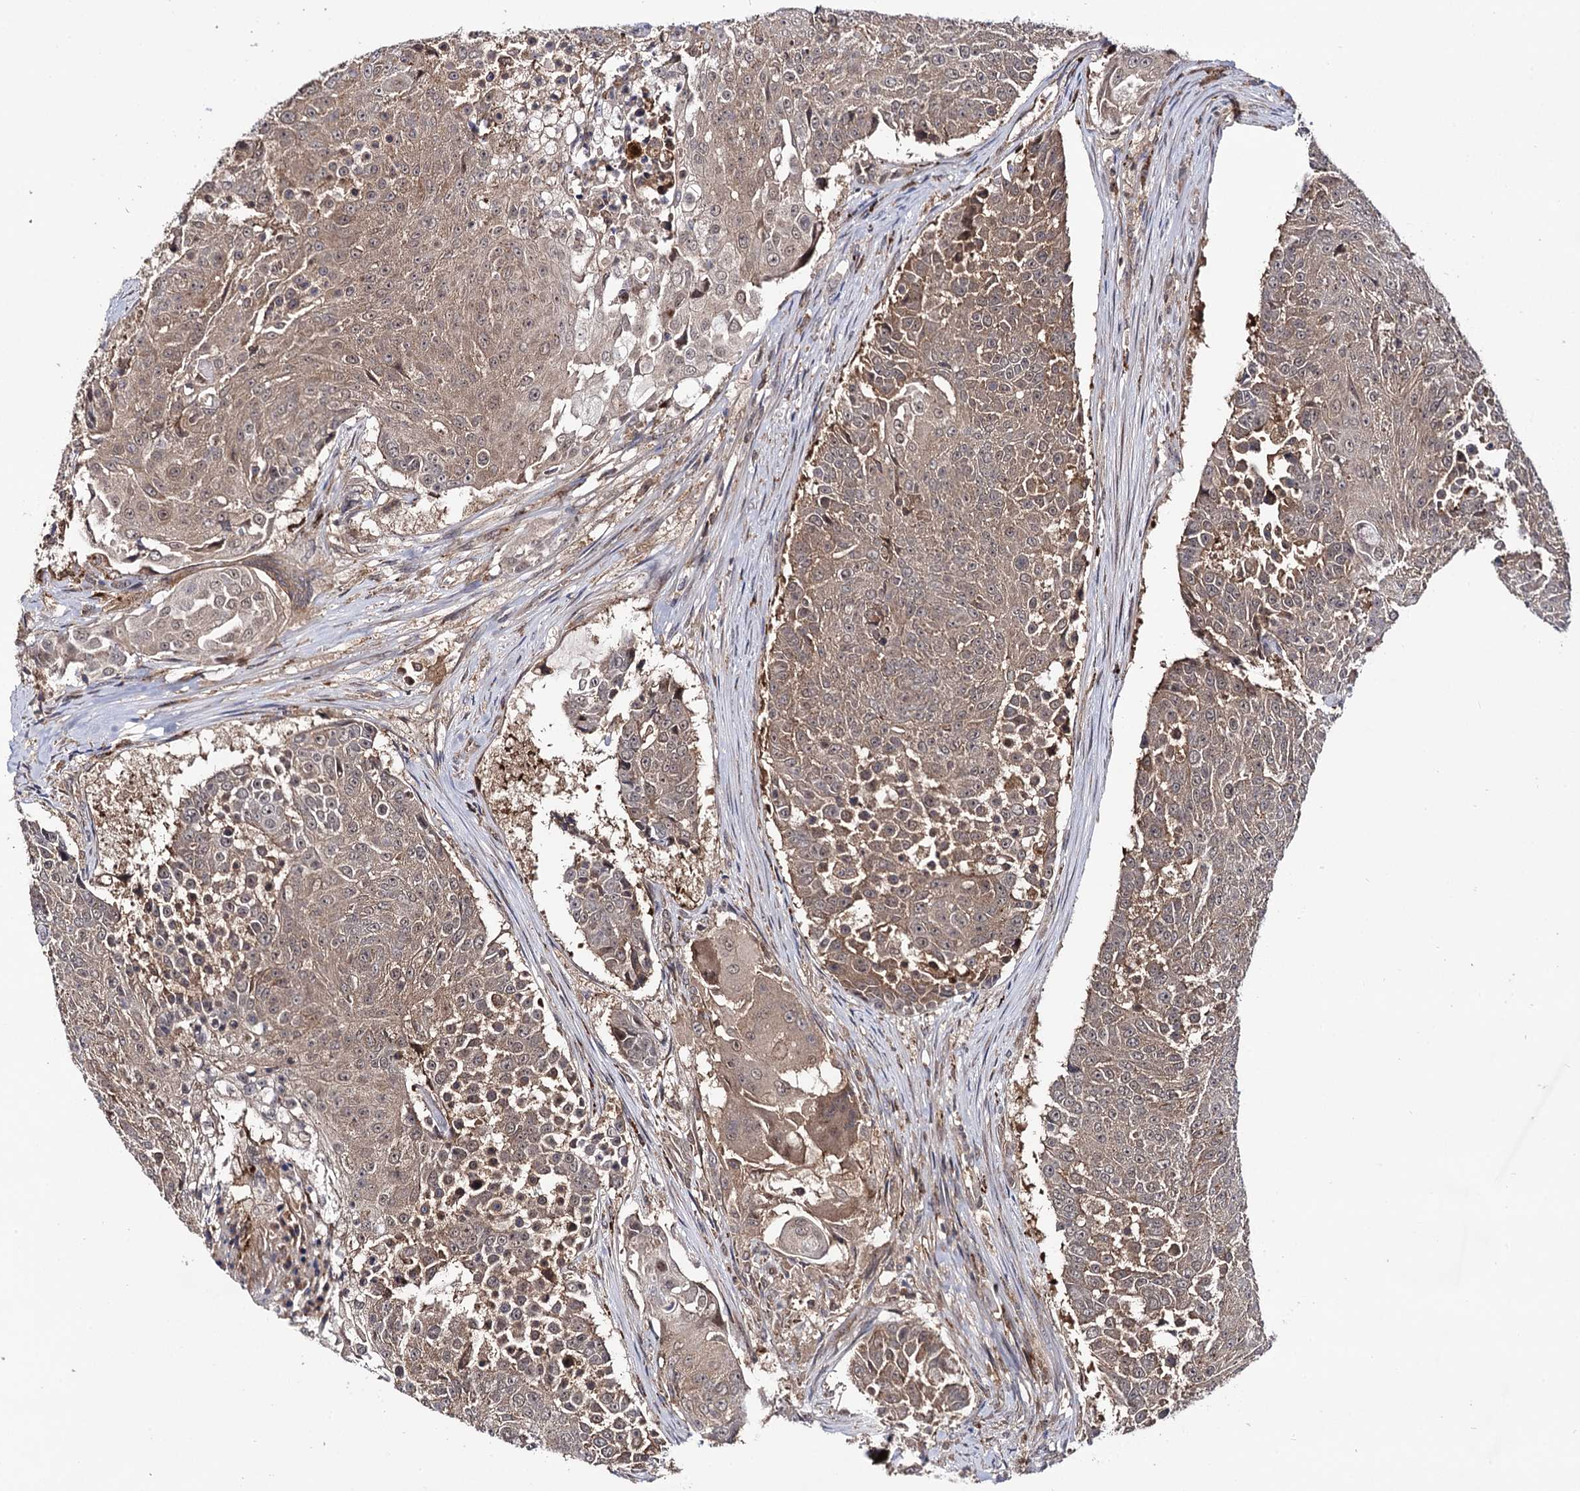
{"staining": {"intensity": "moderate", "quantity": ">75%", "location": "cytoplasmic/membranous,nuclear"}, "tissue": "urothelial cancer", "cell_type": "Tumor cells", "image_type": "cancer", "snomed": [{"axis": "morphology", "description": "Urothelial carcinoma, High grade"}, {"axis": "topography", "description": "Urinary bladder"}], "caption": "Immunohistochemical staining of urothelial cancer reveals medium levels of moderate cytoplasmic/membranous and nuclear positivity in about >75% of tumor cells.", "gene": "MICAL2", "patient": {"sex": "female", "age": 63}}